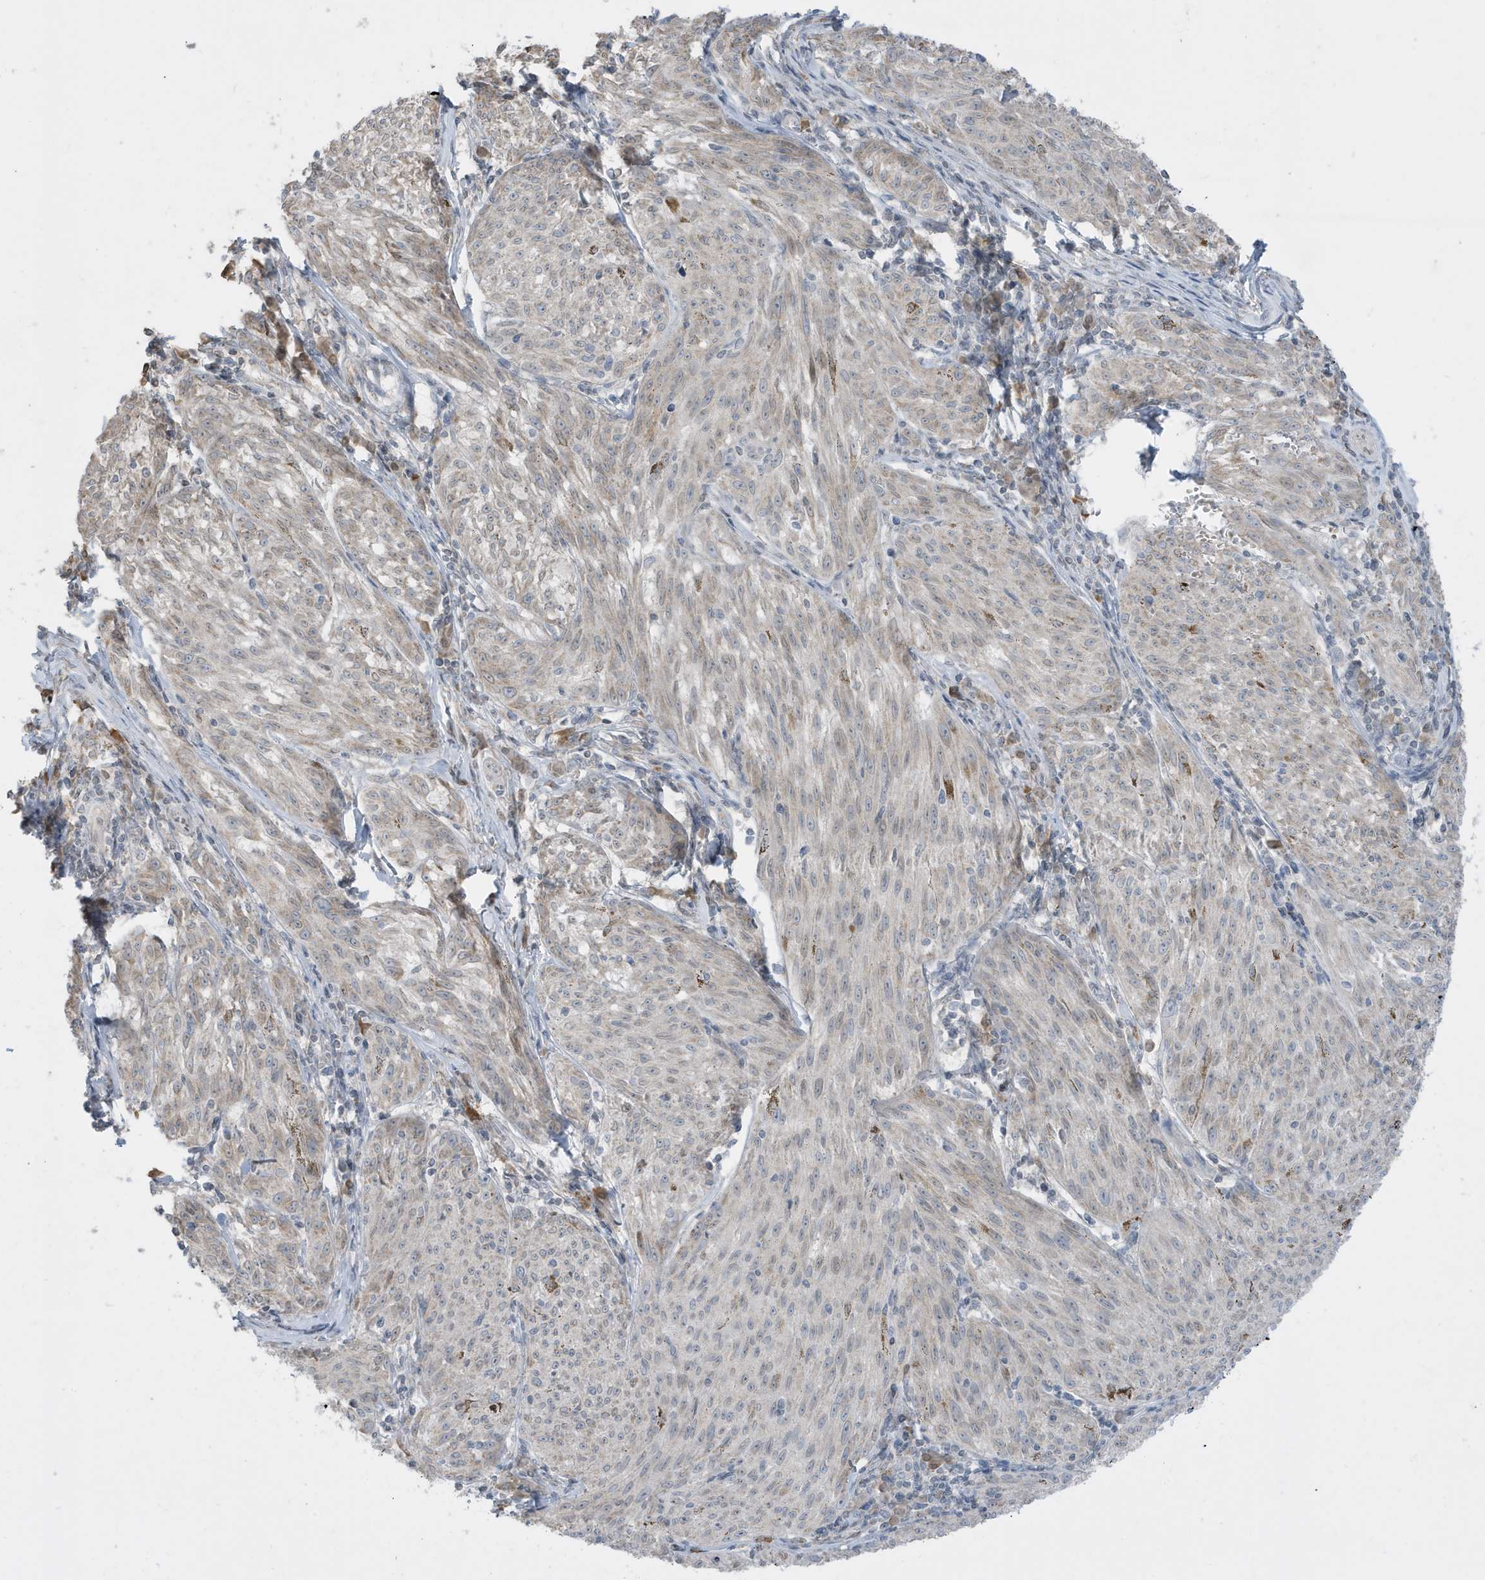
{"staining": {"intensity": "negative", "quantity": "none", "location": "none"}, "tissue": "melanoma", "cell_type": "Tumor cells", "image_type": "cancer", "snomed": [{"axis": "morphology", "description": "Malignant melanoma, NOS"}, {"axis": "topography", "description": "Skin"}], "caption": "There is no significant expression in tumor cells of melanoma.", "gene": "FNDC1", "patient": {"sex": "female", "age": 72}}